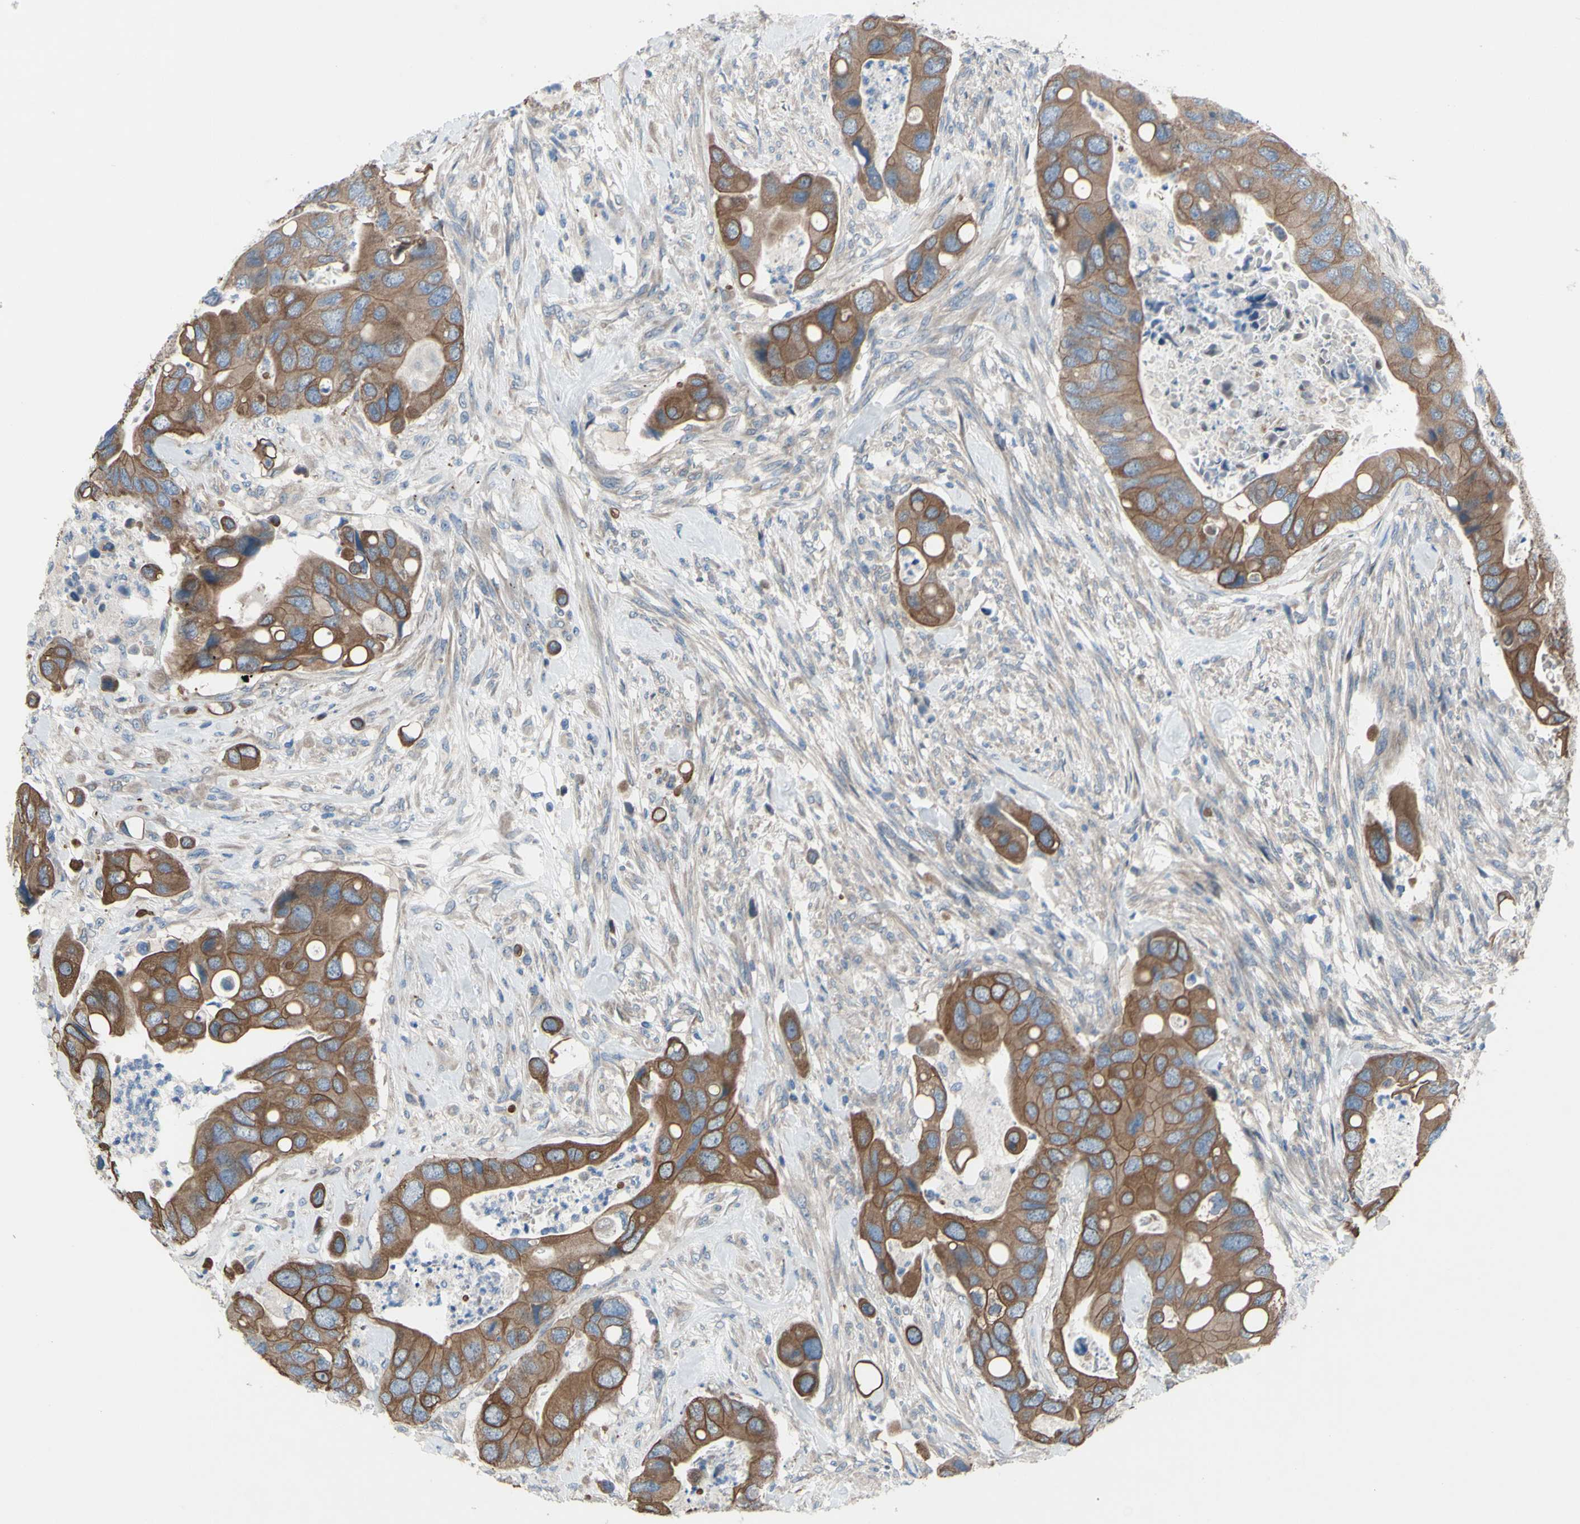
{"staining": {"intensity": "moderate", "quantity": ">75%", "location": "cytoplasmic/membranous"}, "tissue": "colorectal cancer", "cell_type": "Tumor cells", "image_type": "cancer", "snomed": [{"axis": "morphology", "description": "Adenocarcinoma, NOS"}, {"axis": "topography", "description": "Rectum"}], "caption": "This photomicrograph demonstrates IHC staining of human colorectal cancer, with medium moderate cytoplasmic/membranous expression in about >75% of tumor cells.", "gene": "GRAMD2B", "patient": {"sex": "female", "age": 57}}